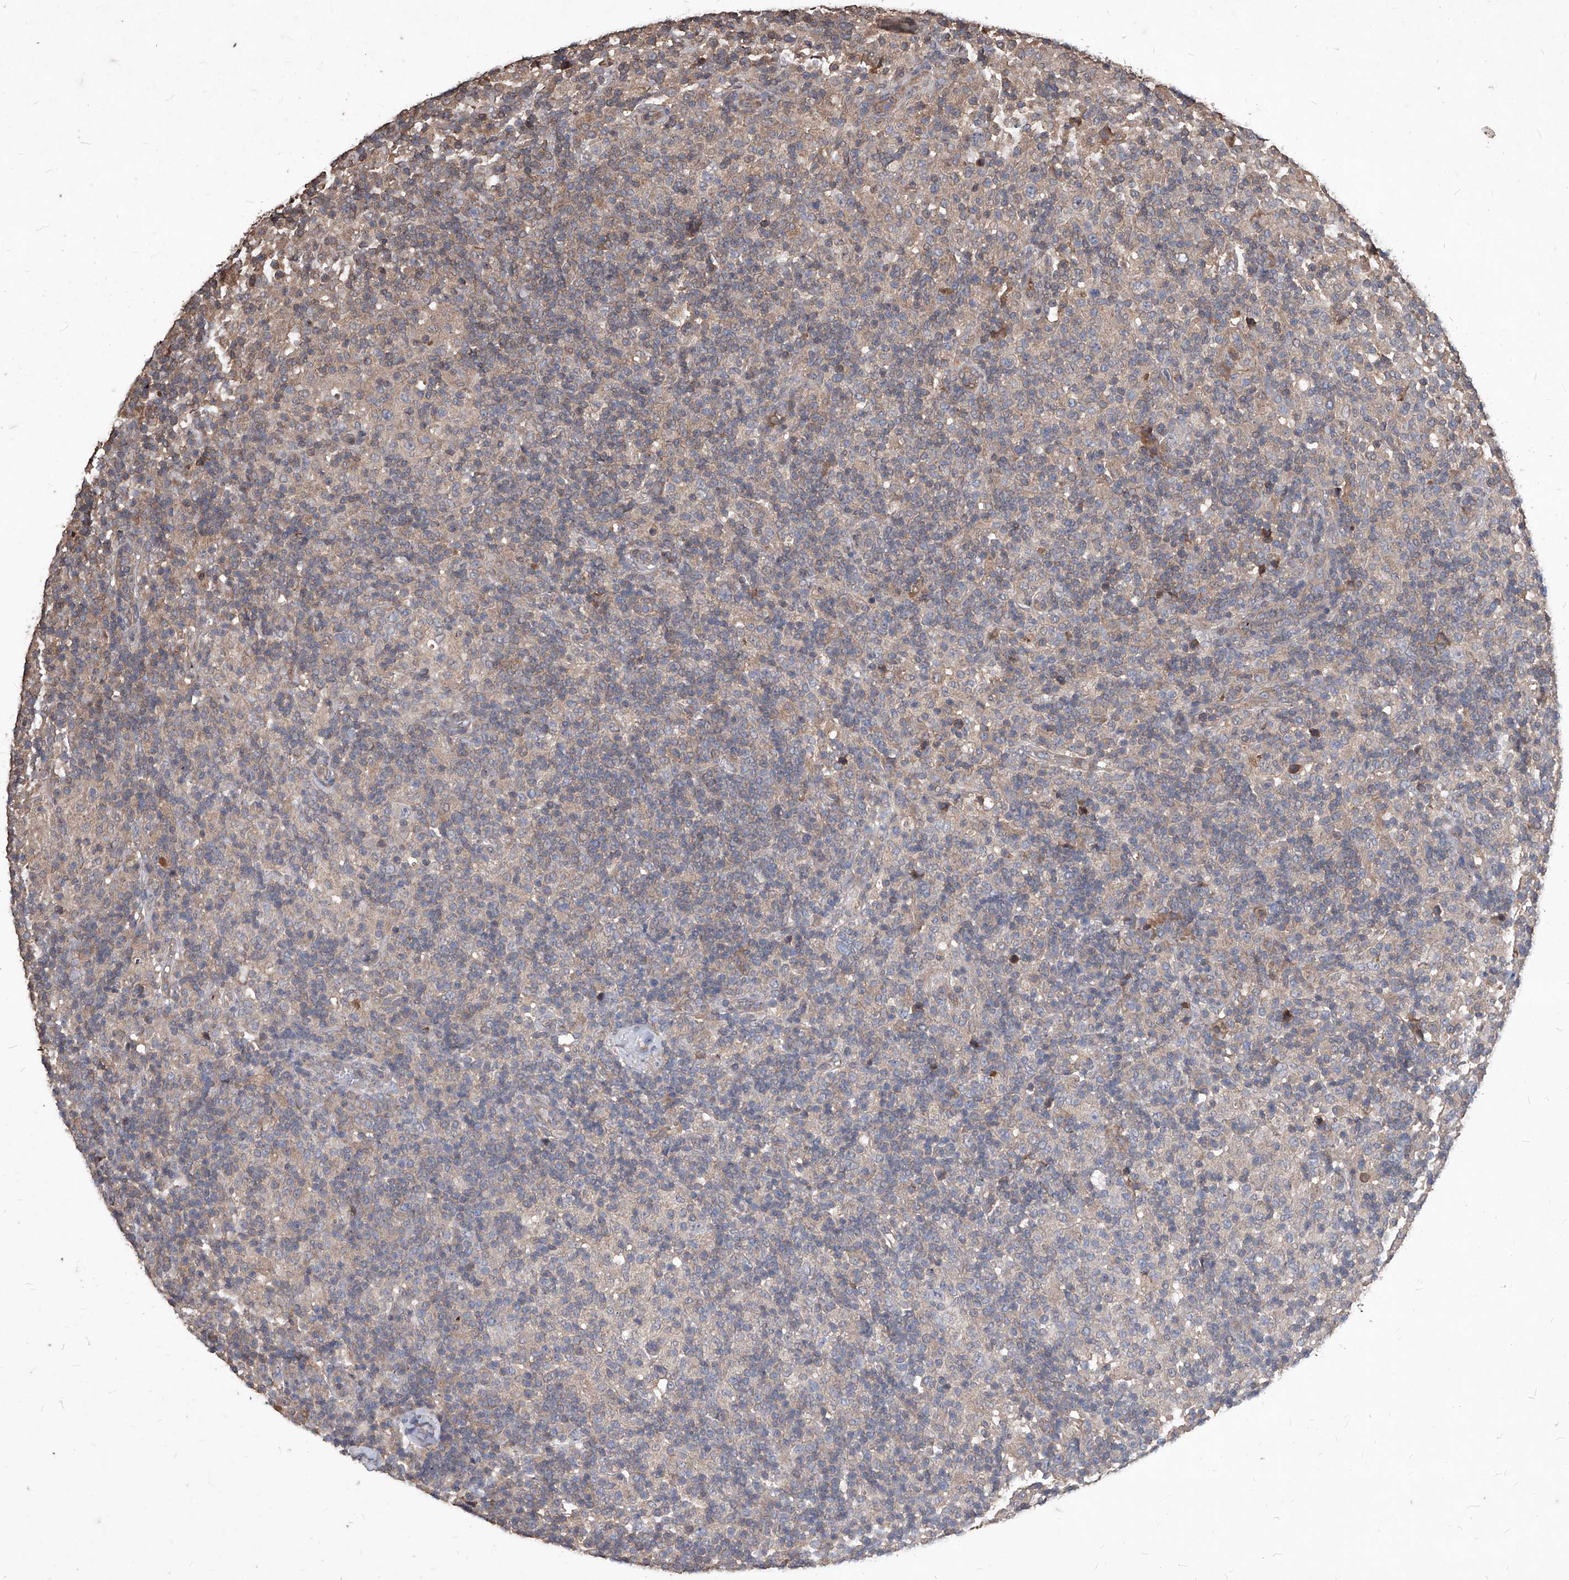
{"staining": {"intensity": "negative", "quantity": "none", "location": "none"}, "tissue": "lymphoma", "cell_type": "Tumor cells", "image_type": "cancer", "snomed": [{"axis": "morphology", "description": "Hodgkin's disease, NOS"}, {"axis": "topography", "description": "Lymph node"}], "caption": "This histopathology image is of lymphoma stained with immunohistochemistry (IHC) to label a protein in brown with the nuclei are counter-stained blue. There is no positivity in tumor cells.", "gene": "SYNGR1", "patient": {"sex": "male", "age": 70}}